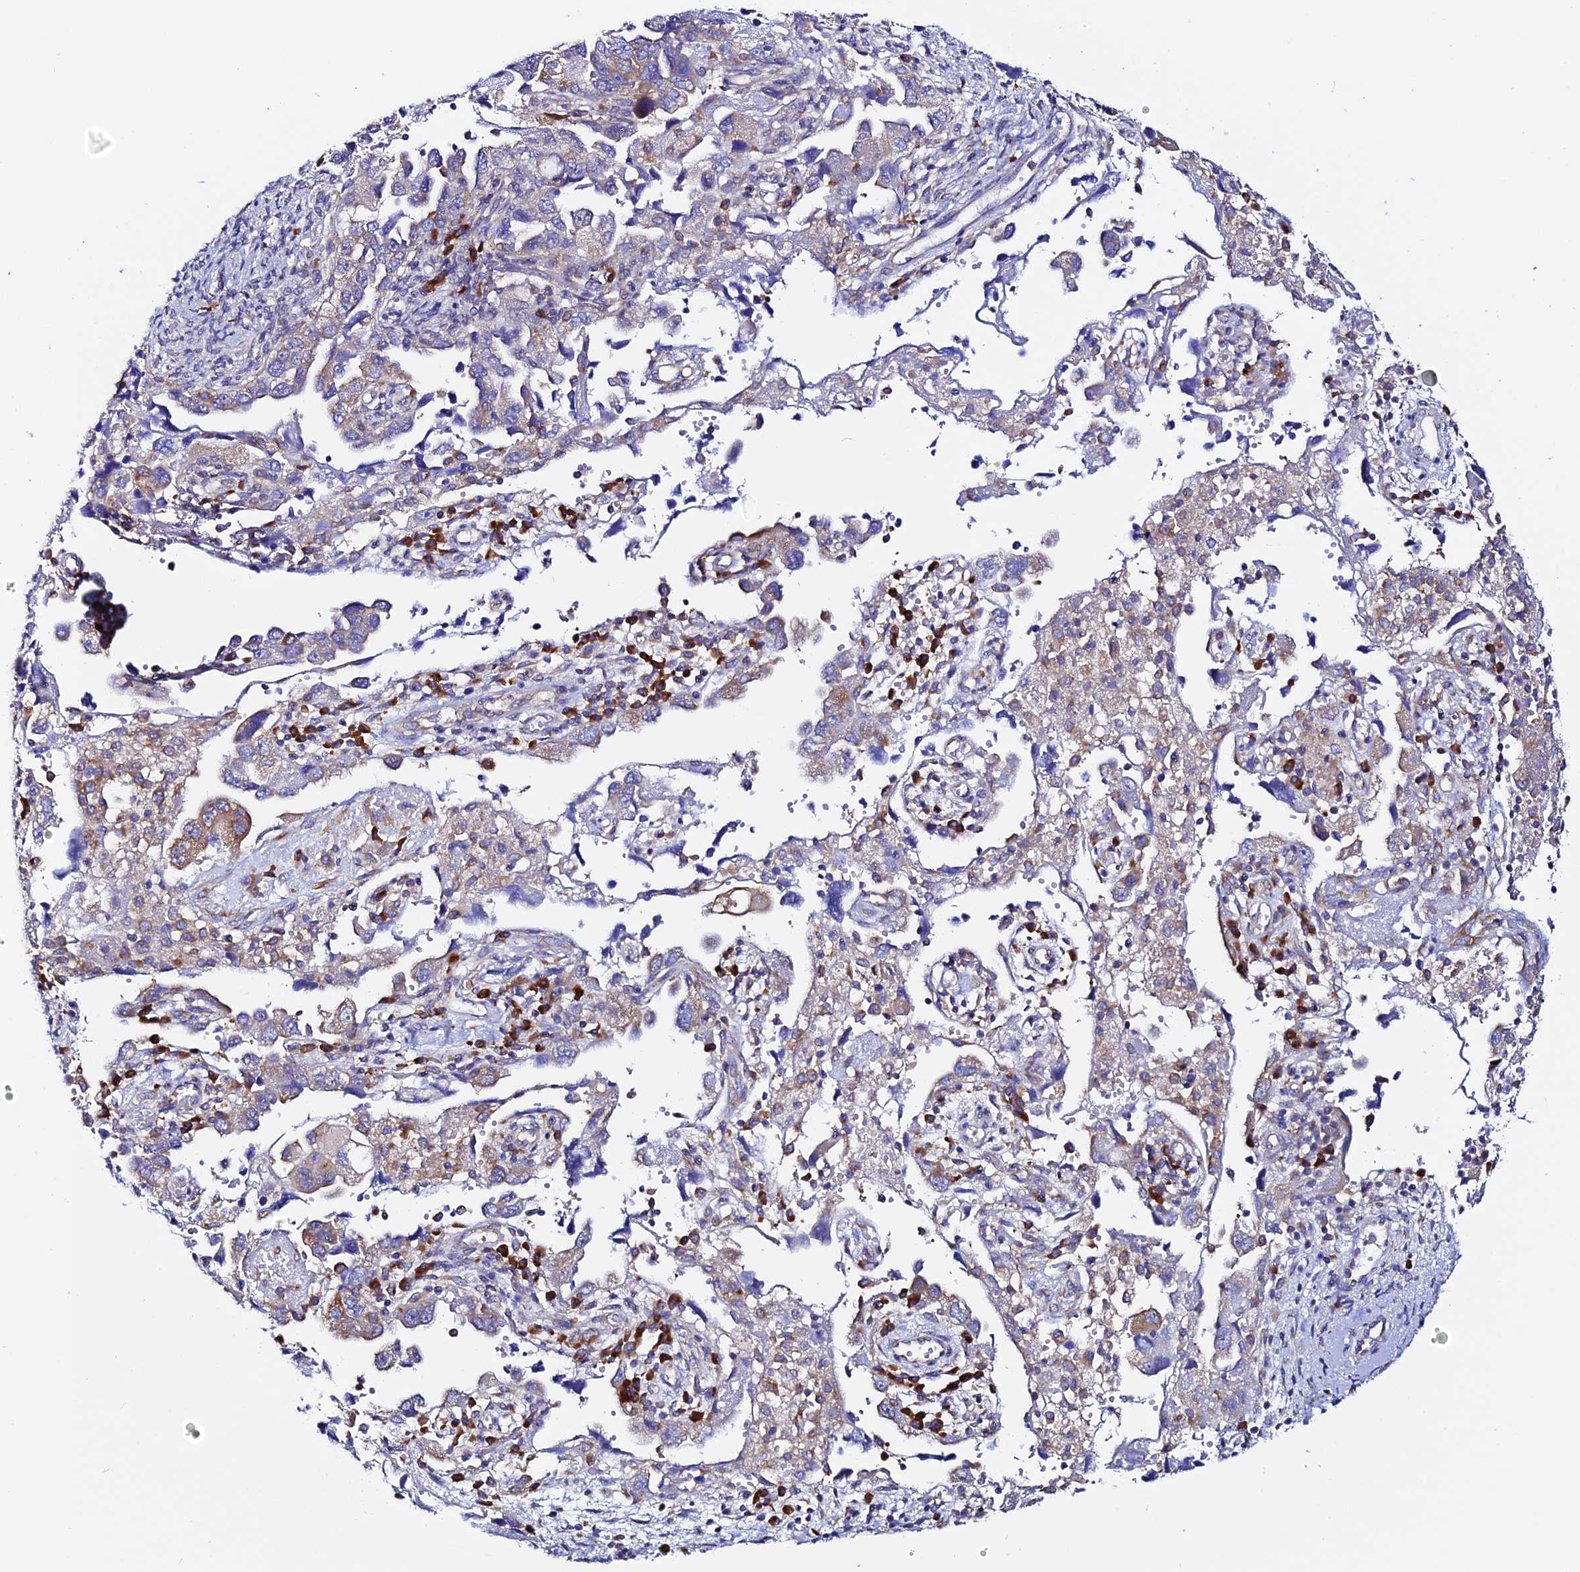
{"staining": {"intensity": "moderate", "quantity": "25%-75%", "location": "cytoplasmic/membranous"}, "tissue": "ovarian cancer", "cell_type": "Tumor cells", "image_type": "cancer", "snomed": [{"axis": "morphology", "description": "Carcinoma, NOS"}, {"axis": "morphology", "description": "Cystadenocarcinoma, serous, NOS"}, {"axis": "topography", "description": "Ovary"}], "caption": "Ovarian cancer was stained to show a protein in brown. There is medium levels of moderate cytoplasmic/membranous expression in about 25%-75% of tumor cells.", "gene": "EEF1G", "patient": {"sex": "female", "age": 69}}